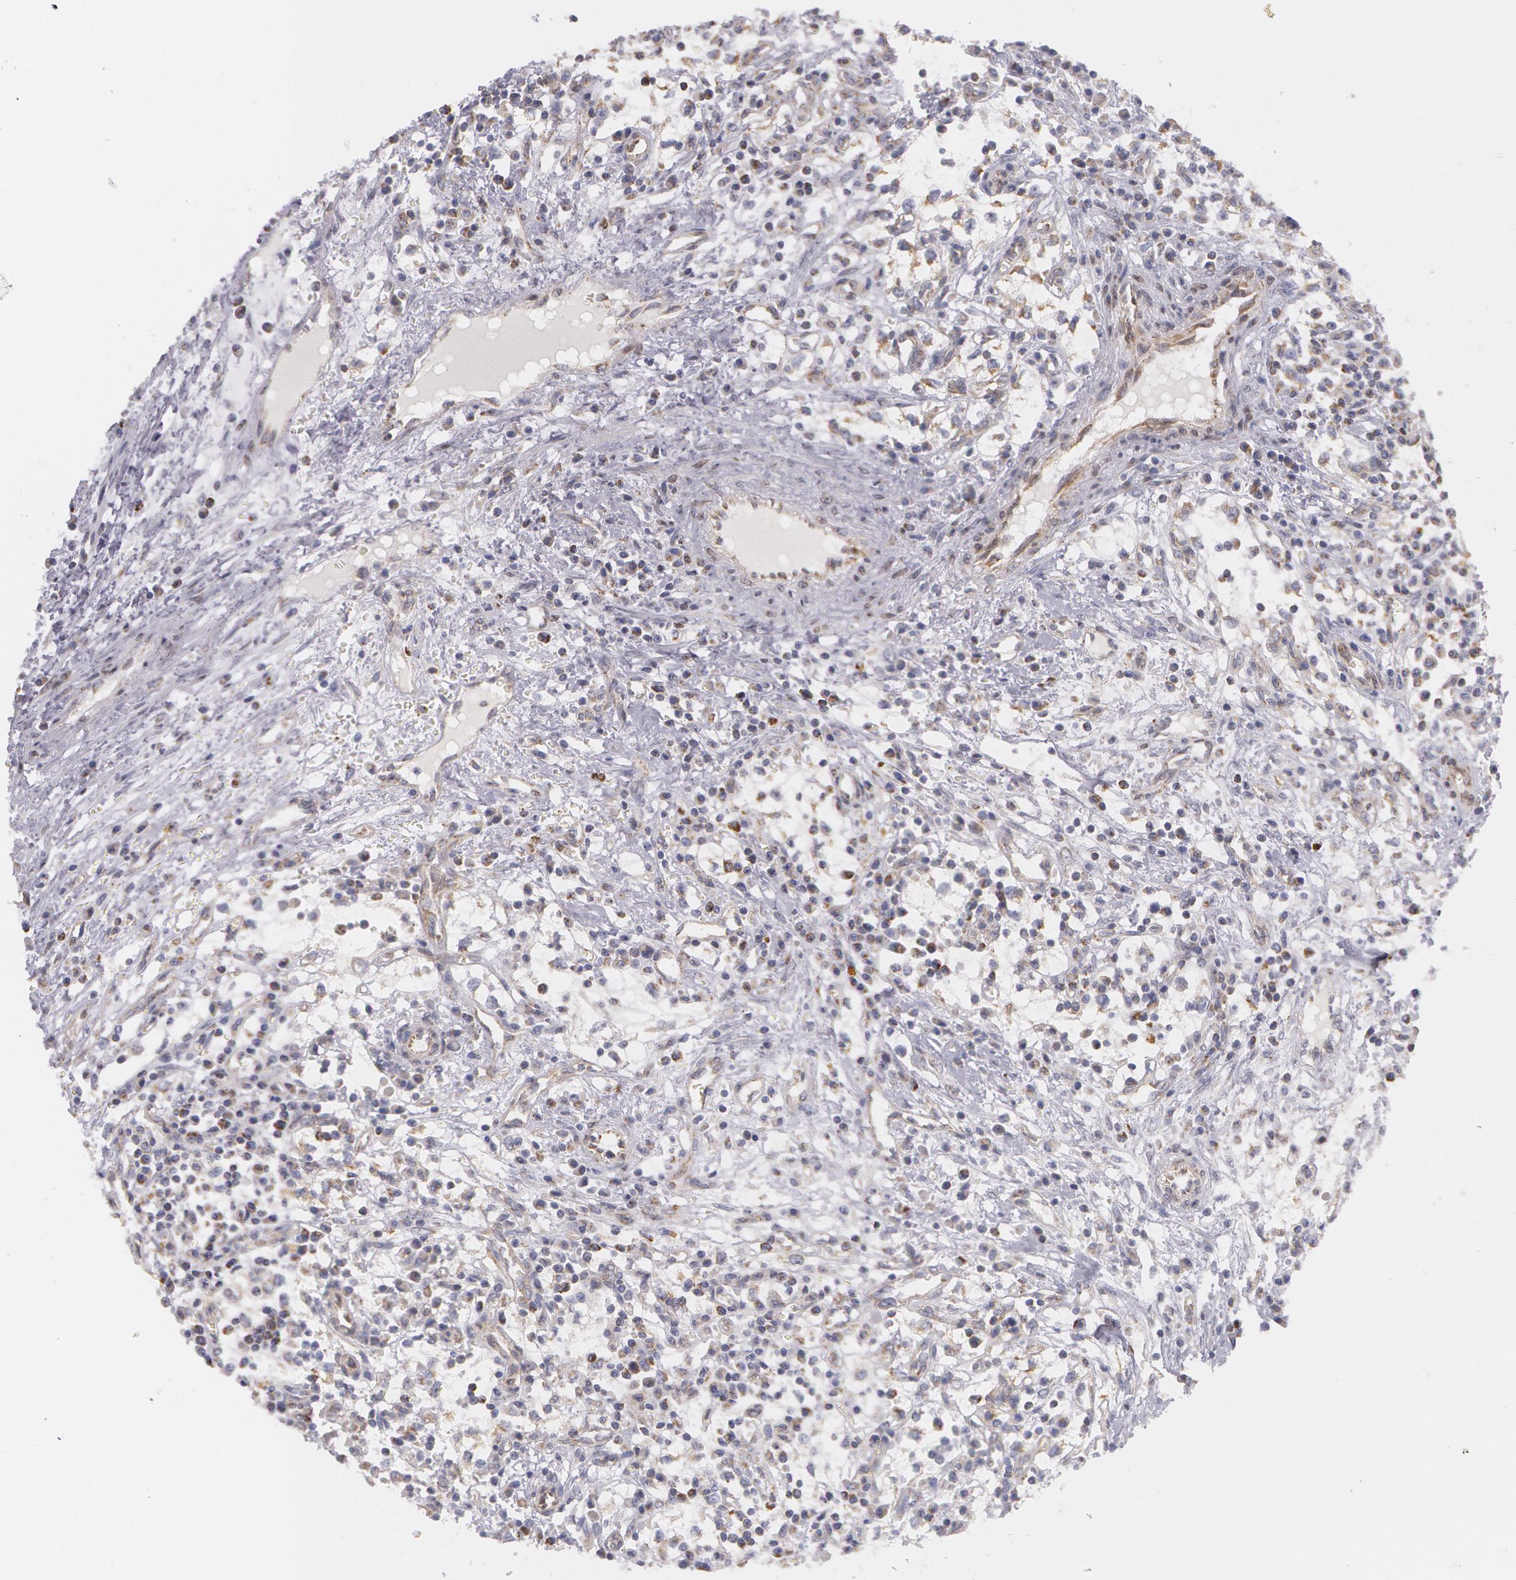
{"staining": {"intensity": "negative", "quantity": "none", "location": "none"}, "tissue": "renal cancer", "cell_type": "Tumor cells", "image_type": "cancer", "snomed": [{"axis": "morphology", "description": "Adenocarcinoma, NOS"}, {"axis": "topography", "description": "Kidney"}], "caption": "Renal cancer was stained to show a protein in brown. There is no significant staining in tumor cells. (Stains: DAB (3,3'-diaminobenzidine) IHC with hematoxylin counter stain, Microscopy: brightfield microscopy at high magnification).", "gene": "KRT18", "patient": {"sex": "male", "age": 82}}